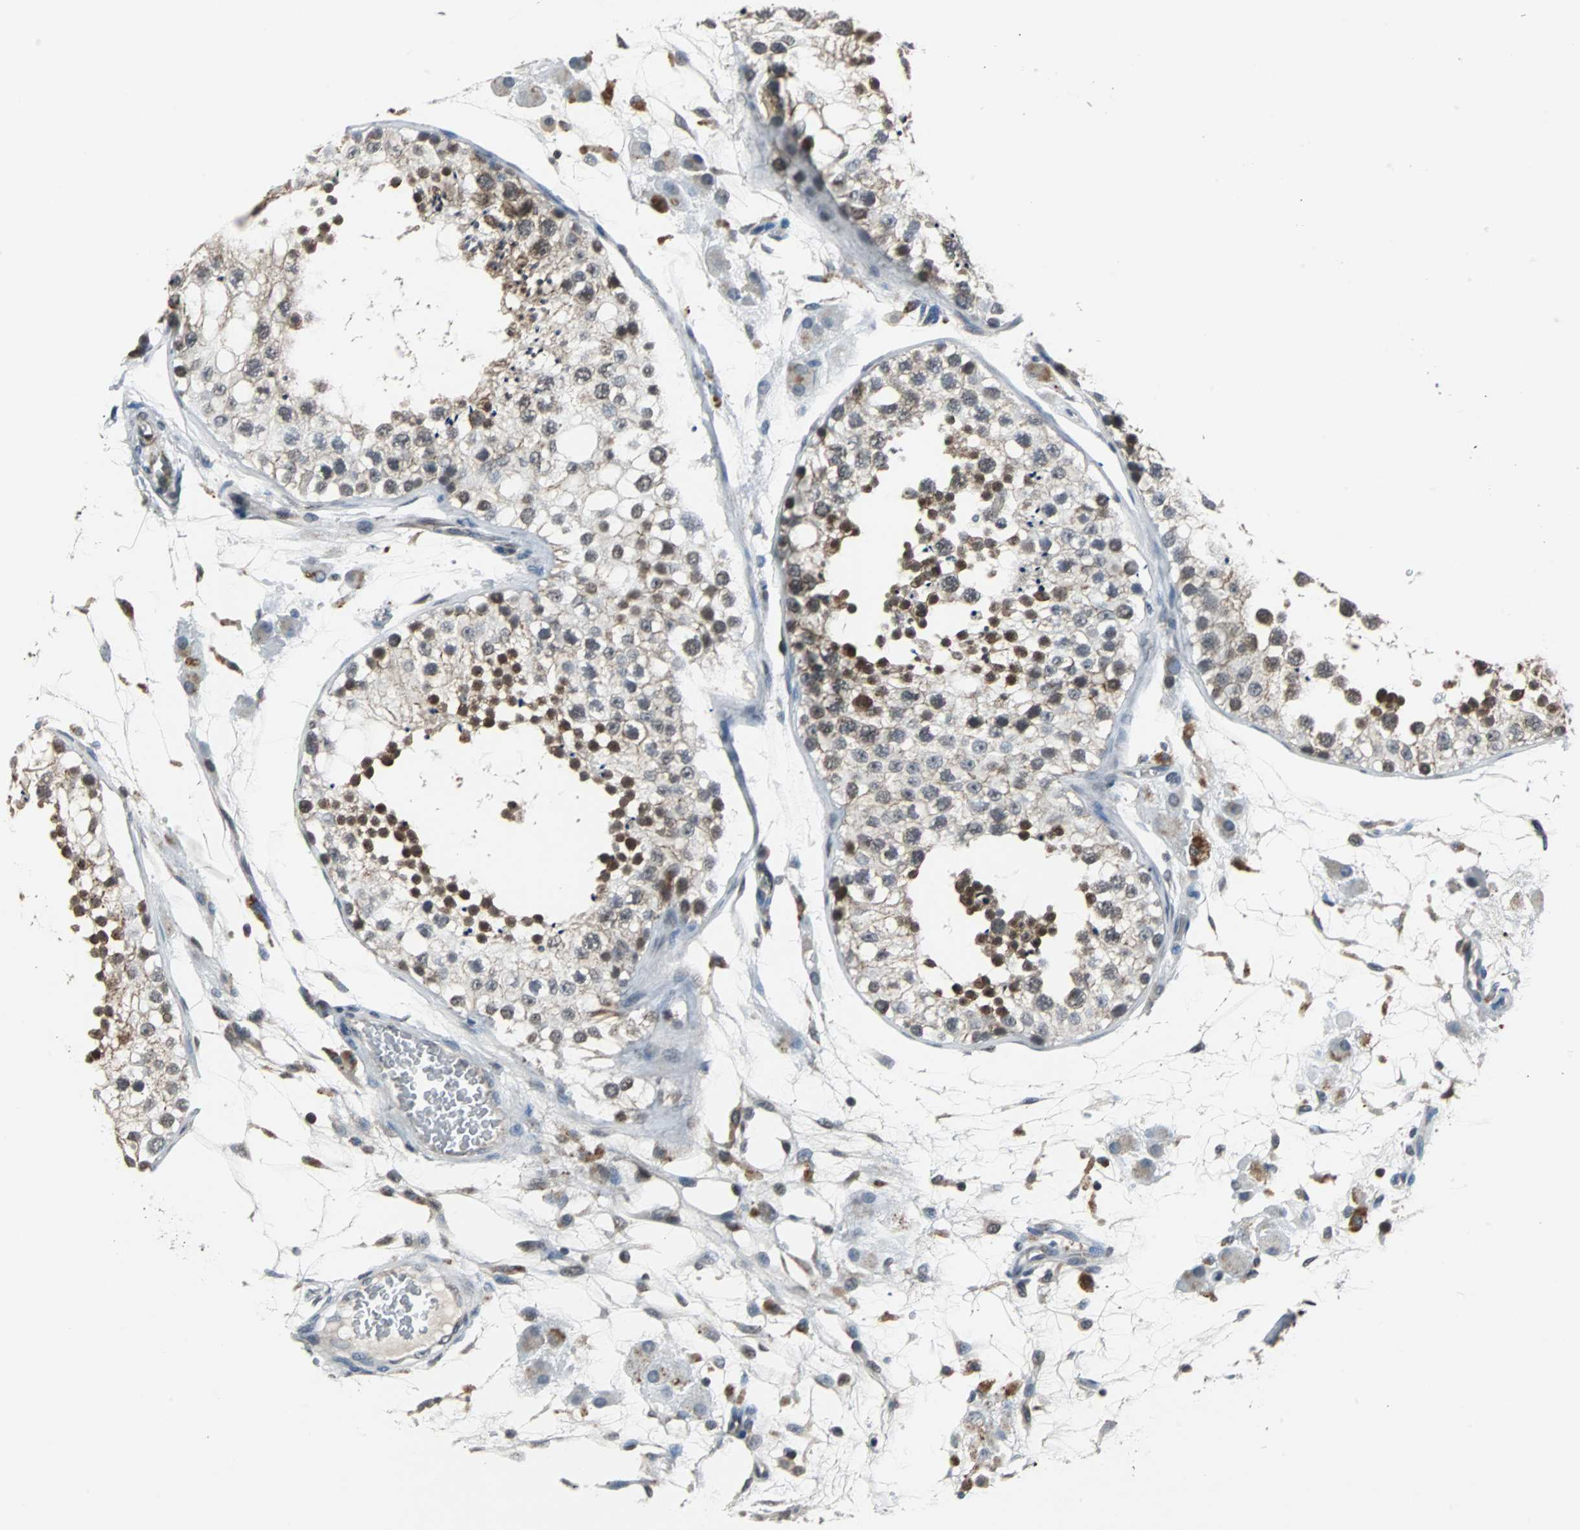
{"staining": {"intensity": "strong", "quantity": ">75%", "location": "cytoplasmic/membranous"}, "tissue": "testis", "cell_type": "Cells in seminiferous ducts", "image_type": "normal", "snomed": [{"axis": "morphology", "description": "Normal tissue, NOS"}, {"axis": "topography", "description": "Testis"}], "caption": "Testis stained with immunohistochemistry (IHC) exhibits strong cytoplasmic/membranous expression in approximately >75% of cells in seminiferous ducts.", "gene": "LSR", "patient": {"sex": "male", "age": 26}}